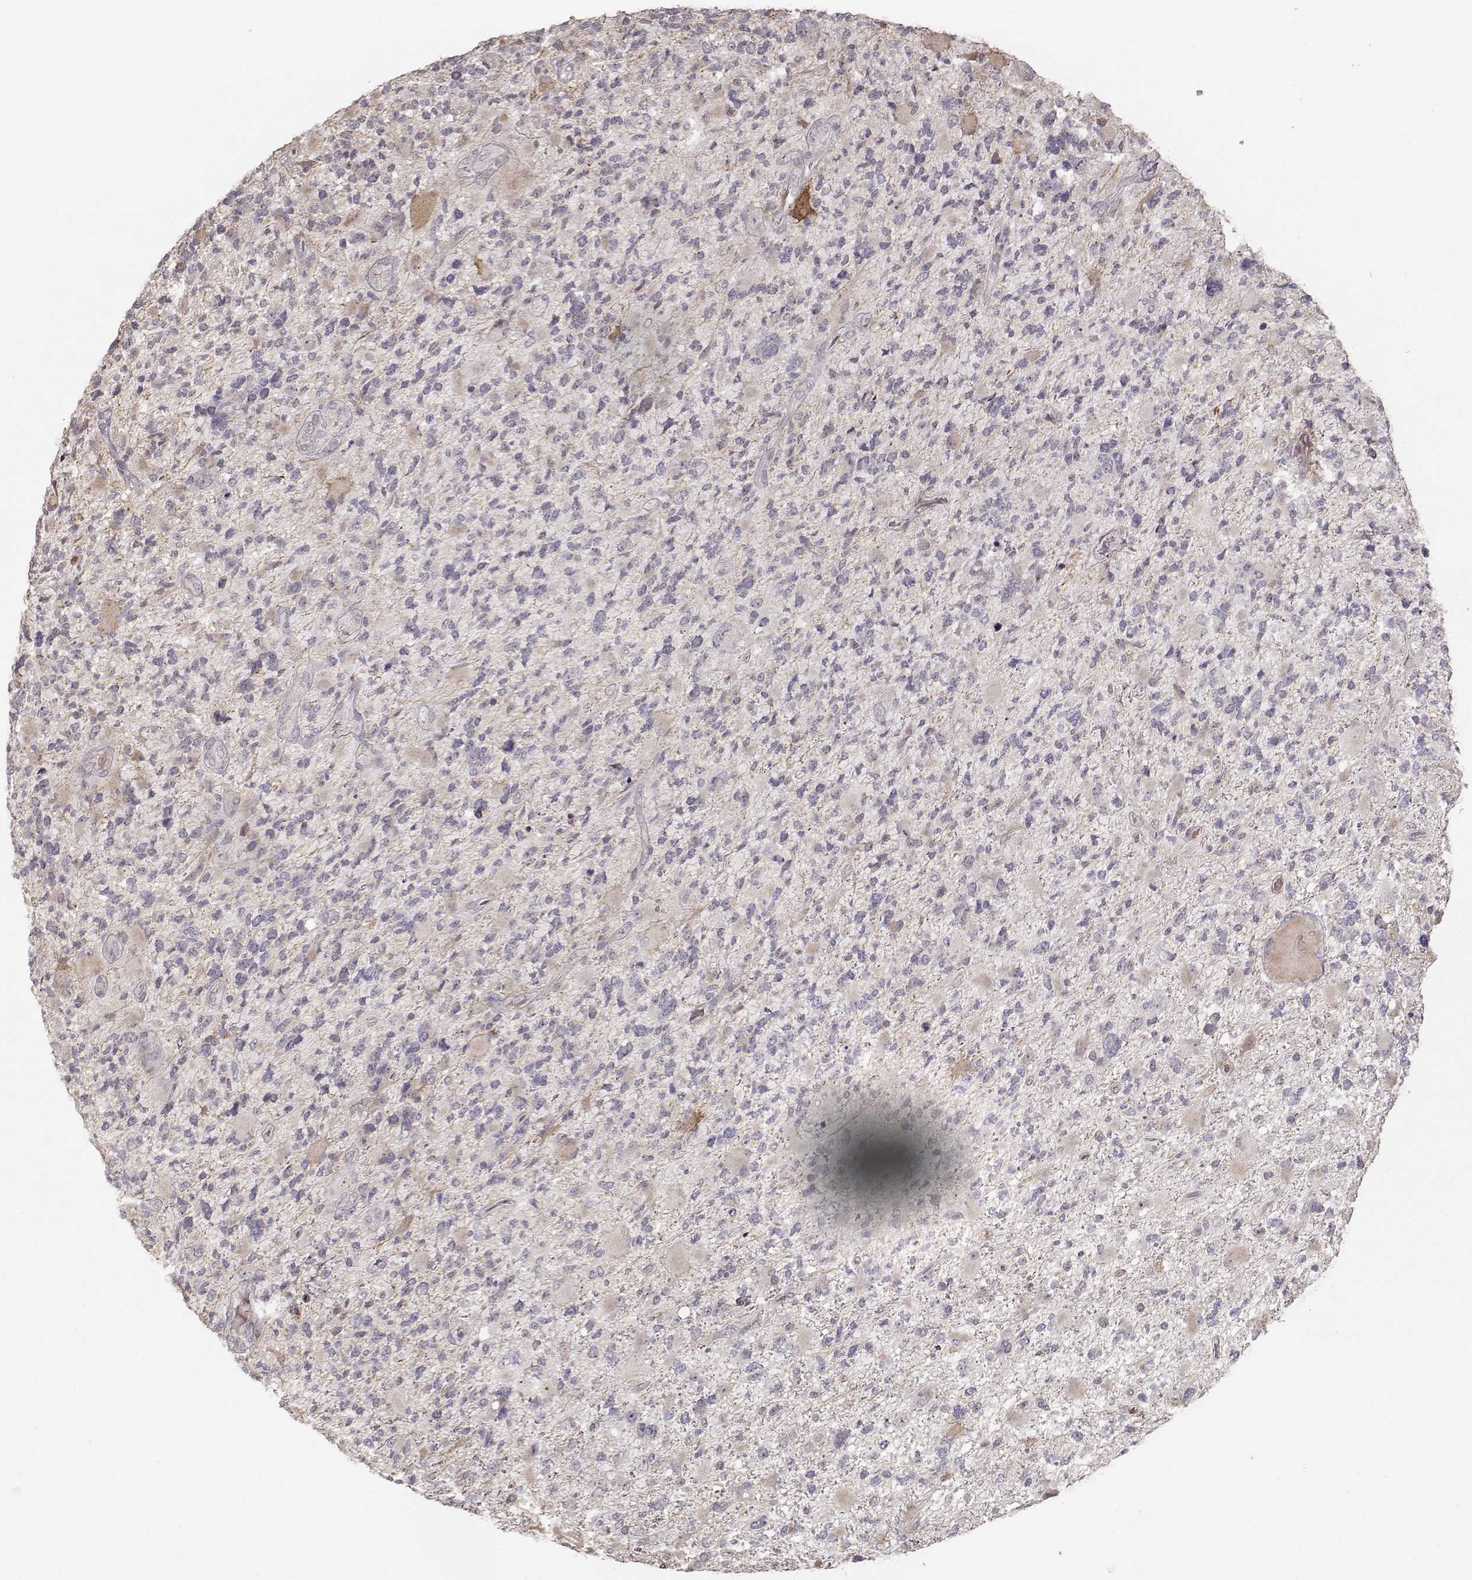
{"staining": {"intensity": "negative", "quantity": "none", "location": "none"}, "tissue": "glioma", "cell_type": "Tumor cells", "image_type": "cancer", "snomed": [{"axis": "morphology", "description": "Glioma, malignant, High grade"}, {"axis": "topography", "description": "Brain"}], "caption": "The immunohistochemistry (IHC) photomicrograph has no significant staining in tumor cells of glioma tissue.", "gene": "PNMT", "patient": {"sex": "female", "age": 71}}